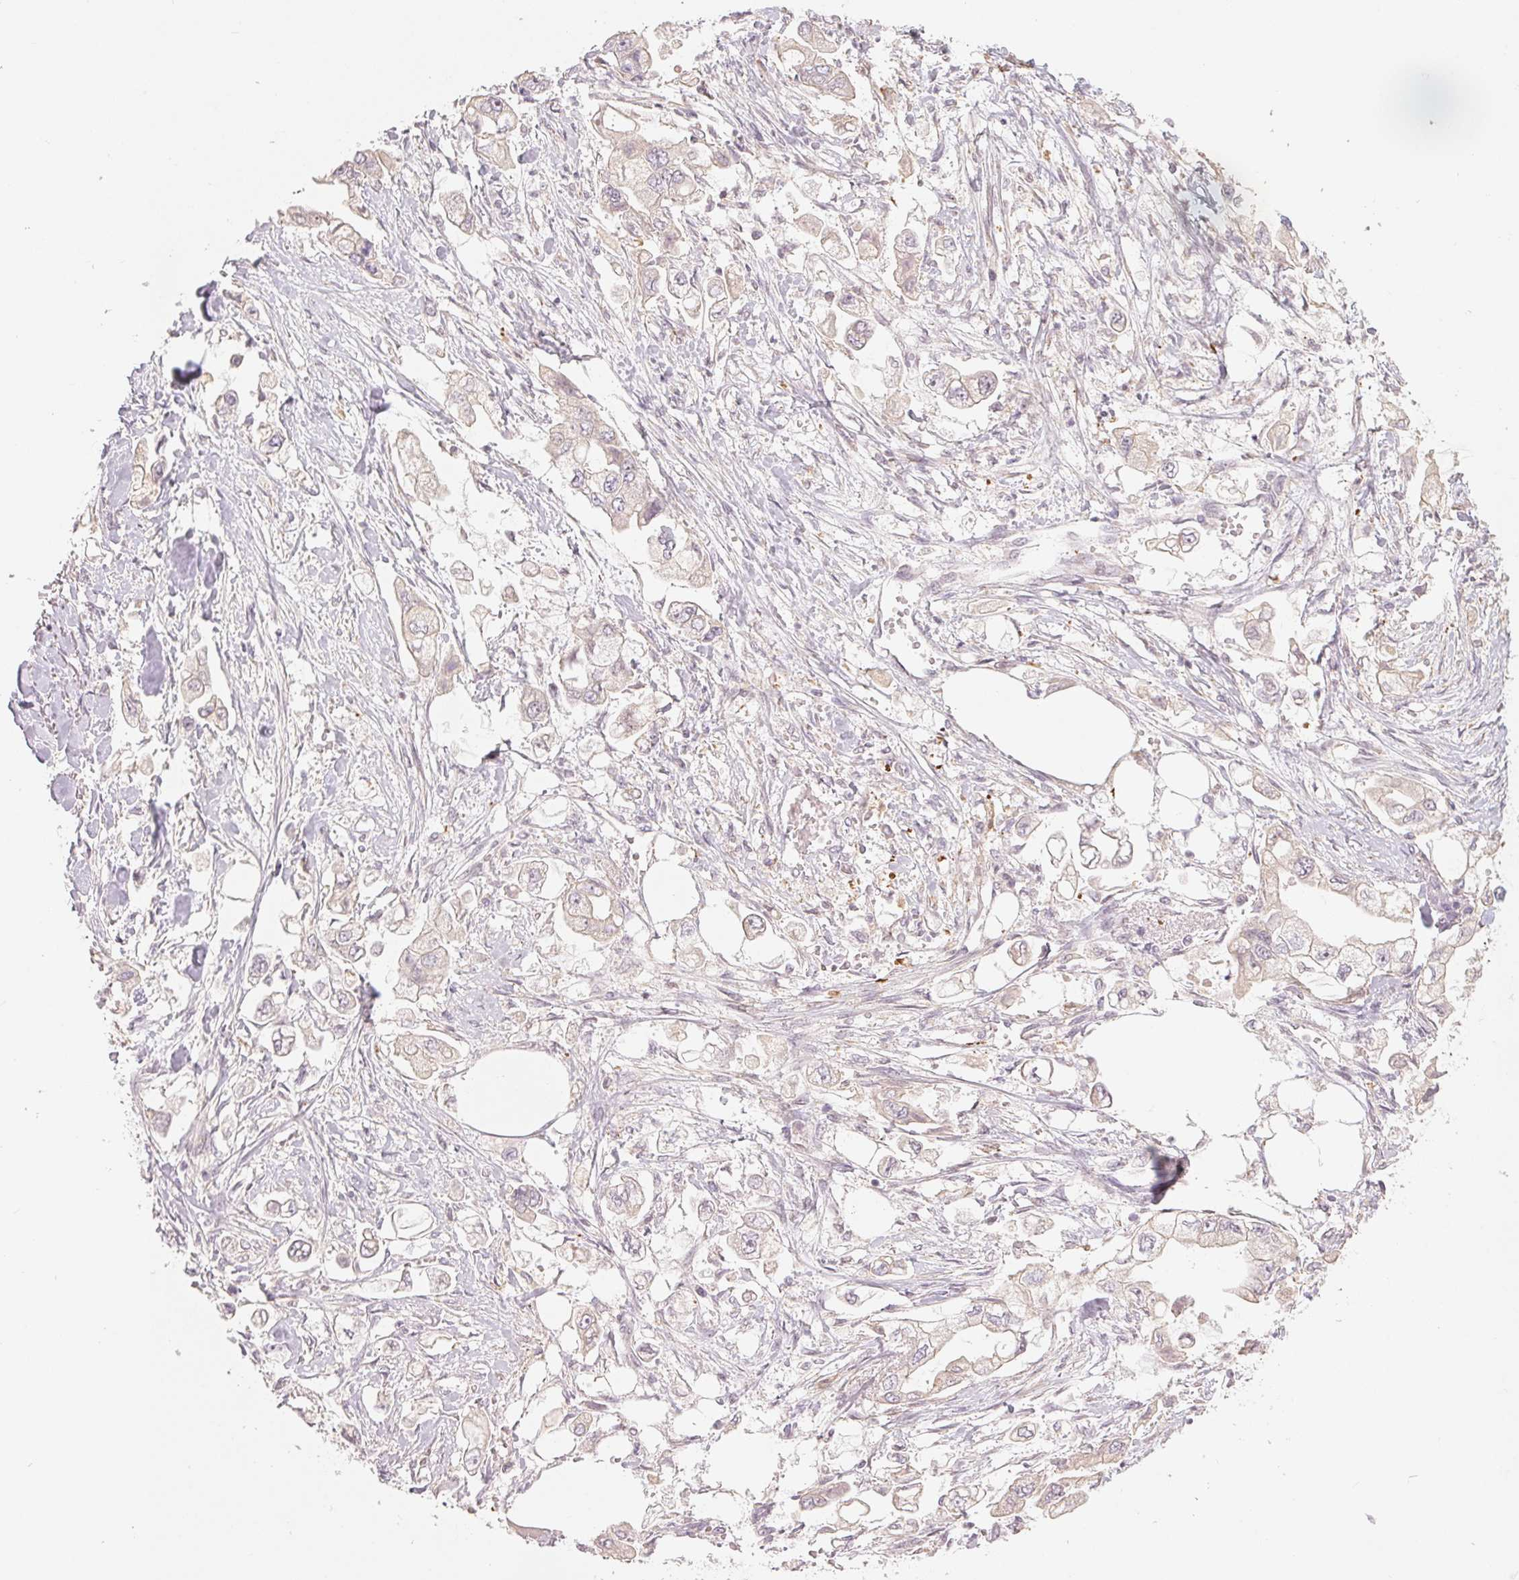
{"staining": {"intensity": "negative", "quantity": "none", "location": "none"}, "tissue": "stomach cancer", "cell_type": "Tumor cells", "image_type": "cancer", "snomed": [{"axis": "morphology", "description": "Adenocarcinoma, NOS"}, {"axis": "topography", "description": "Stomach"}], "caption": "An immunohistochemistry (IHC) image of stomach cancer is shown. There is no staining in tumor cells of stomach cancer.", "gene": "DENND2C", "patient": {"sex": "male", "age": 62}}